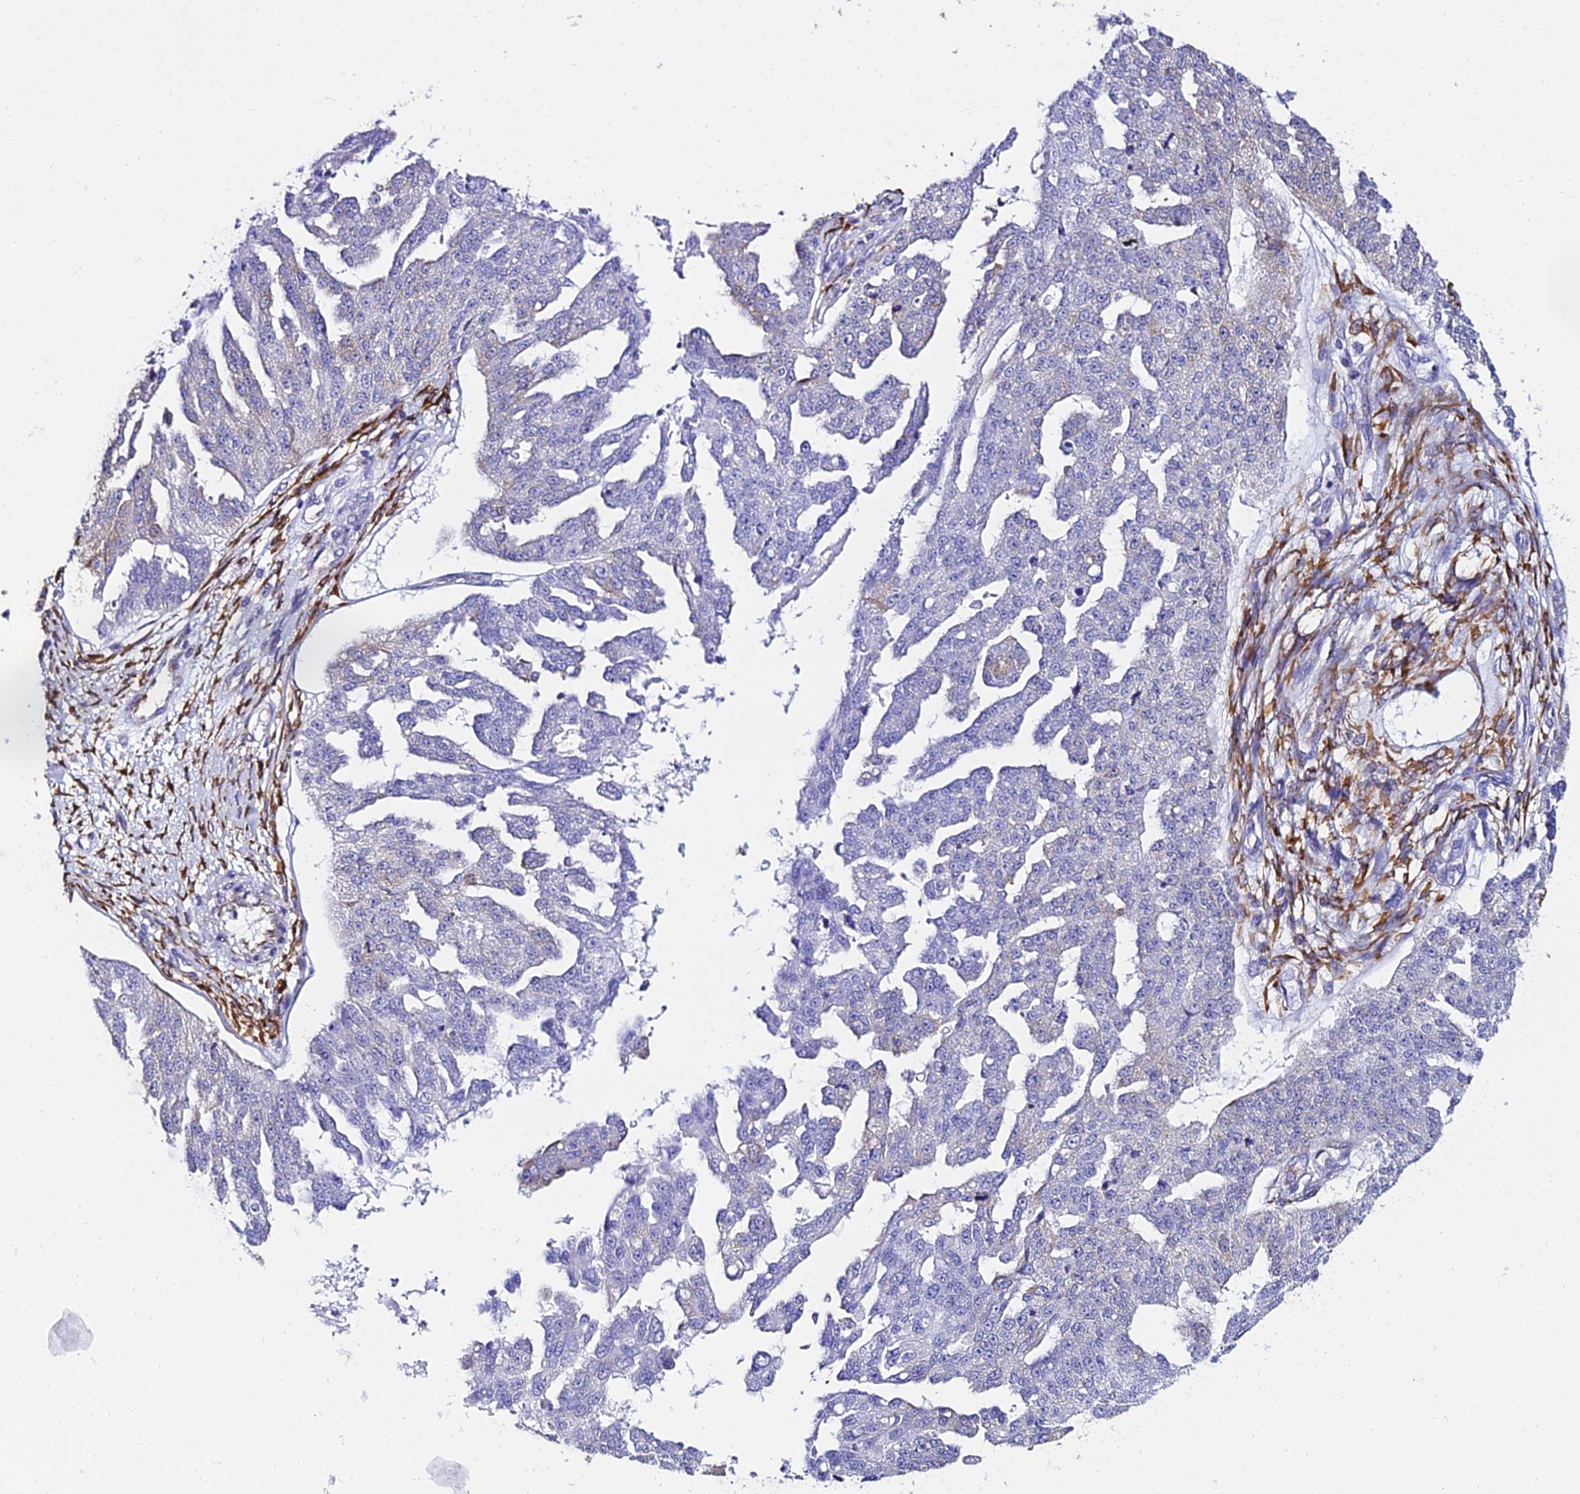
{"staining": {"intensity": "negative", "quantity": "none", "location": "none"}, "tissue": "ovarian cancer", "cell_type": "Tumor cells", "image_type": "cancer", "snomed": [{"axis": "morphology", "description": "Cystadenocarcinoma, serous, NOS"}, {"axis": "topography", "description": "Ovary"}], "caption": "Immunohistochemistry photomicrograph of neoplastic tissue: serous cystadenocarcinoma (ovarian) stained with DAB (3,3'-diaminobenzidine) reveals no significant protein positivity in tumor cells. Brightfield microscopy of immunohistochemistry stained with DAB (3,3'-diaminobenzidine) (brown) and hematoxylin (blue), captured at high magnification.", "gene": "TXNDC5", "patient": {"sex": "female", "age": 58}}